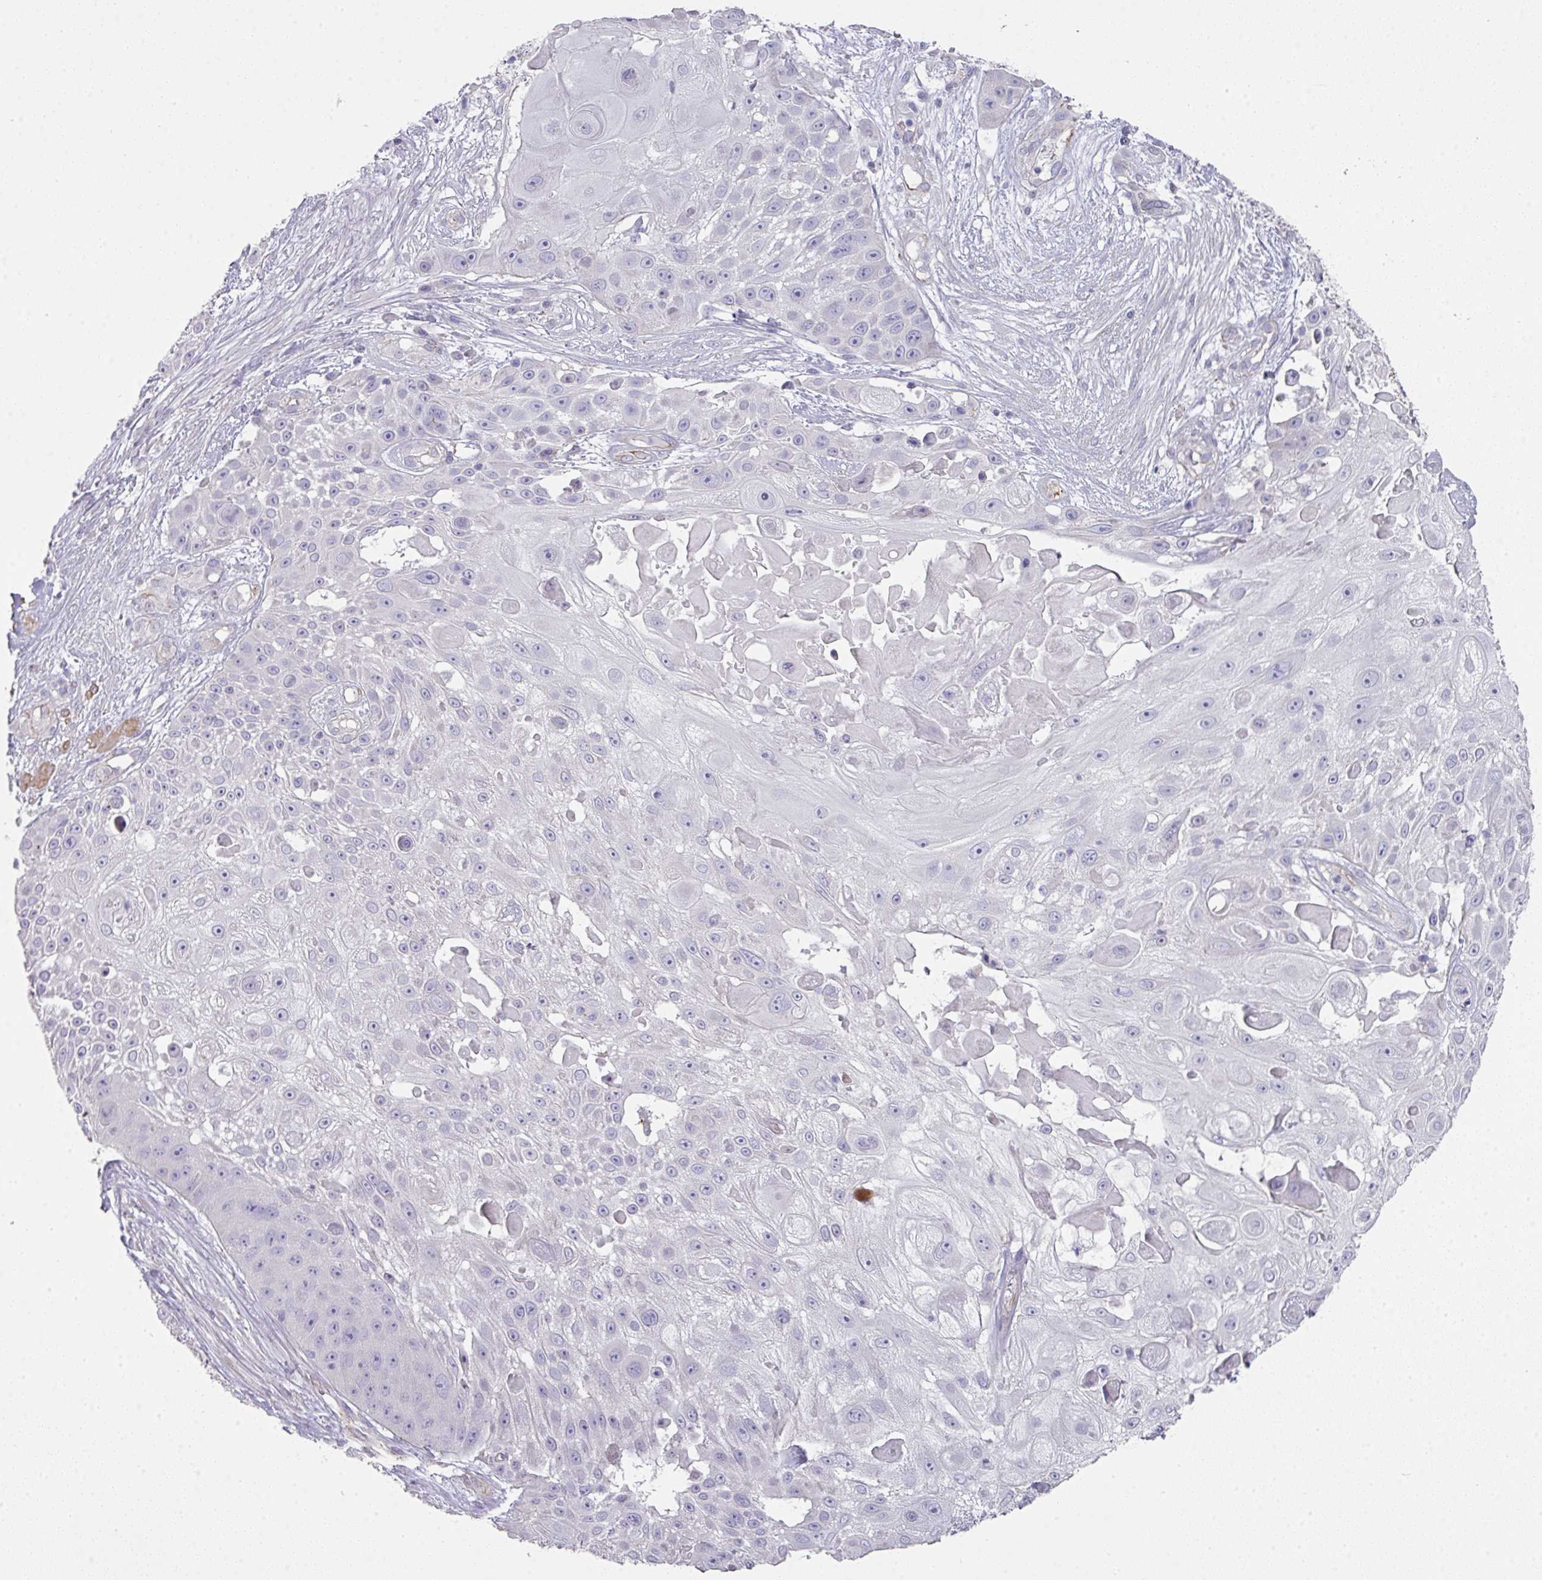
{"staining": {"intensity": "negative", "quantity": "none", "location": "none"}, "tissue": "skin cancer", "cell_type": "Tumor cells", "image_type": "cancer", "snomed": [{"axis": "morphology", "description": "Squamous cell carcinoma, NOS"}, {"axis": "topography", "description": "Skin"}], "caption": "Image shows no protein expression in tumor cells of skin cancer (squamous cell carcinoma) tissue. Nuclei are stained in blue.", "gene": "GLI4", "patient": {"sex": "female", "age": 86}}